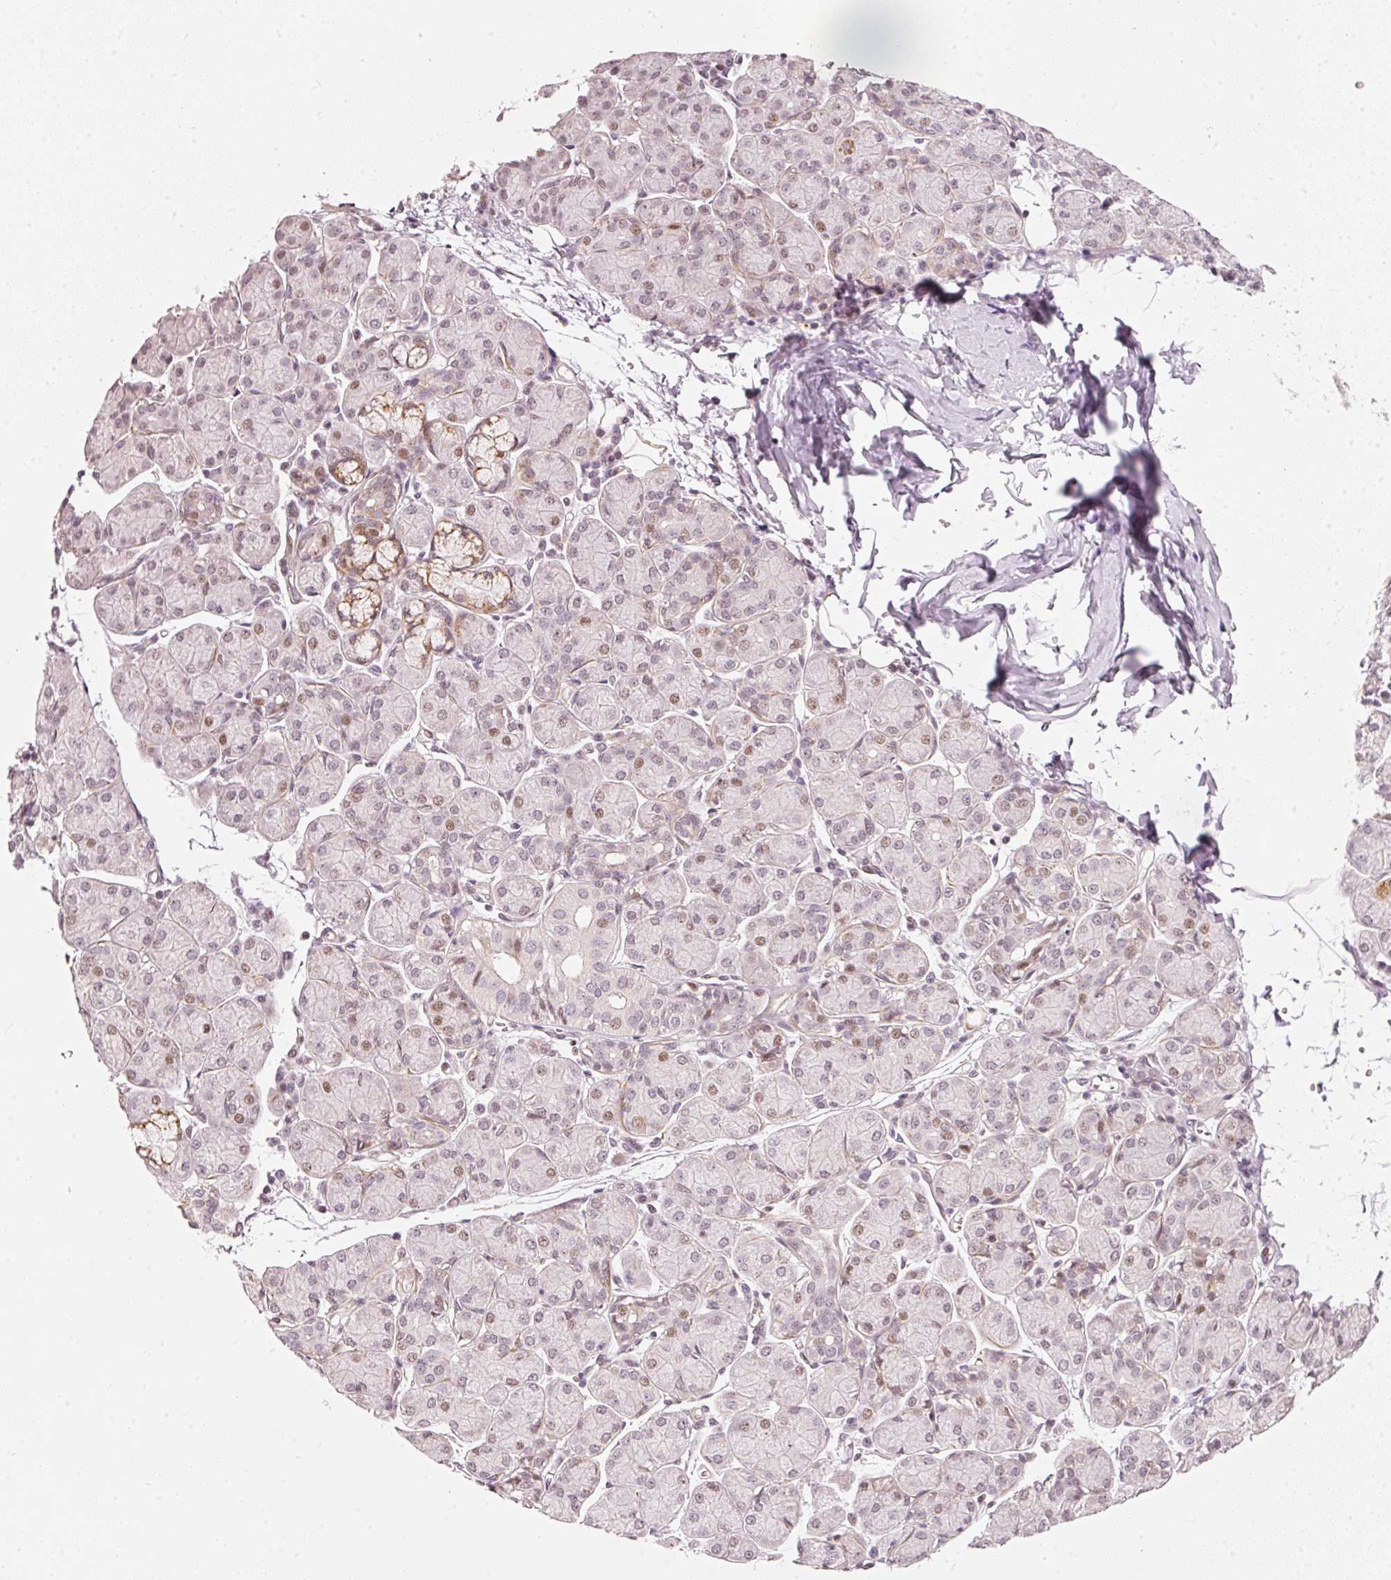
{"staining": {"intensity": "weak", "quantity": "25%-75%", "location": "nuclear"}, "tissue": "salivary gland", "cell_type": "Glandular cells", "image_type": "normal", "snomed": [{"axis": "morphology", "description": "Normal tissue, NOS"}, {"axis": "morphology", "description": "Inflammation, NOS"}, {"axis": "topography", "description": "Lymph node"}, {"axis": "topography", "description": "Salivary gland"}], "caption": "Immunohistochemistry (DAB (3,3'-diaminobenzidine)) staining of benign salivary gland demonstrates weak nuclear protein expression in approximately 25%-75% of glandular cells.", "gene": "MXRA8", "patient": {"sex": "male", "age": 3}}